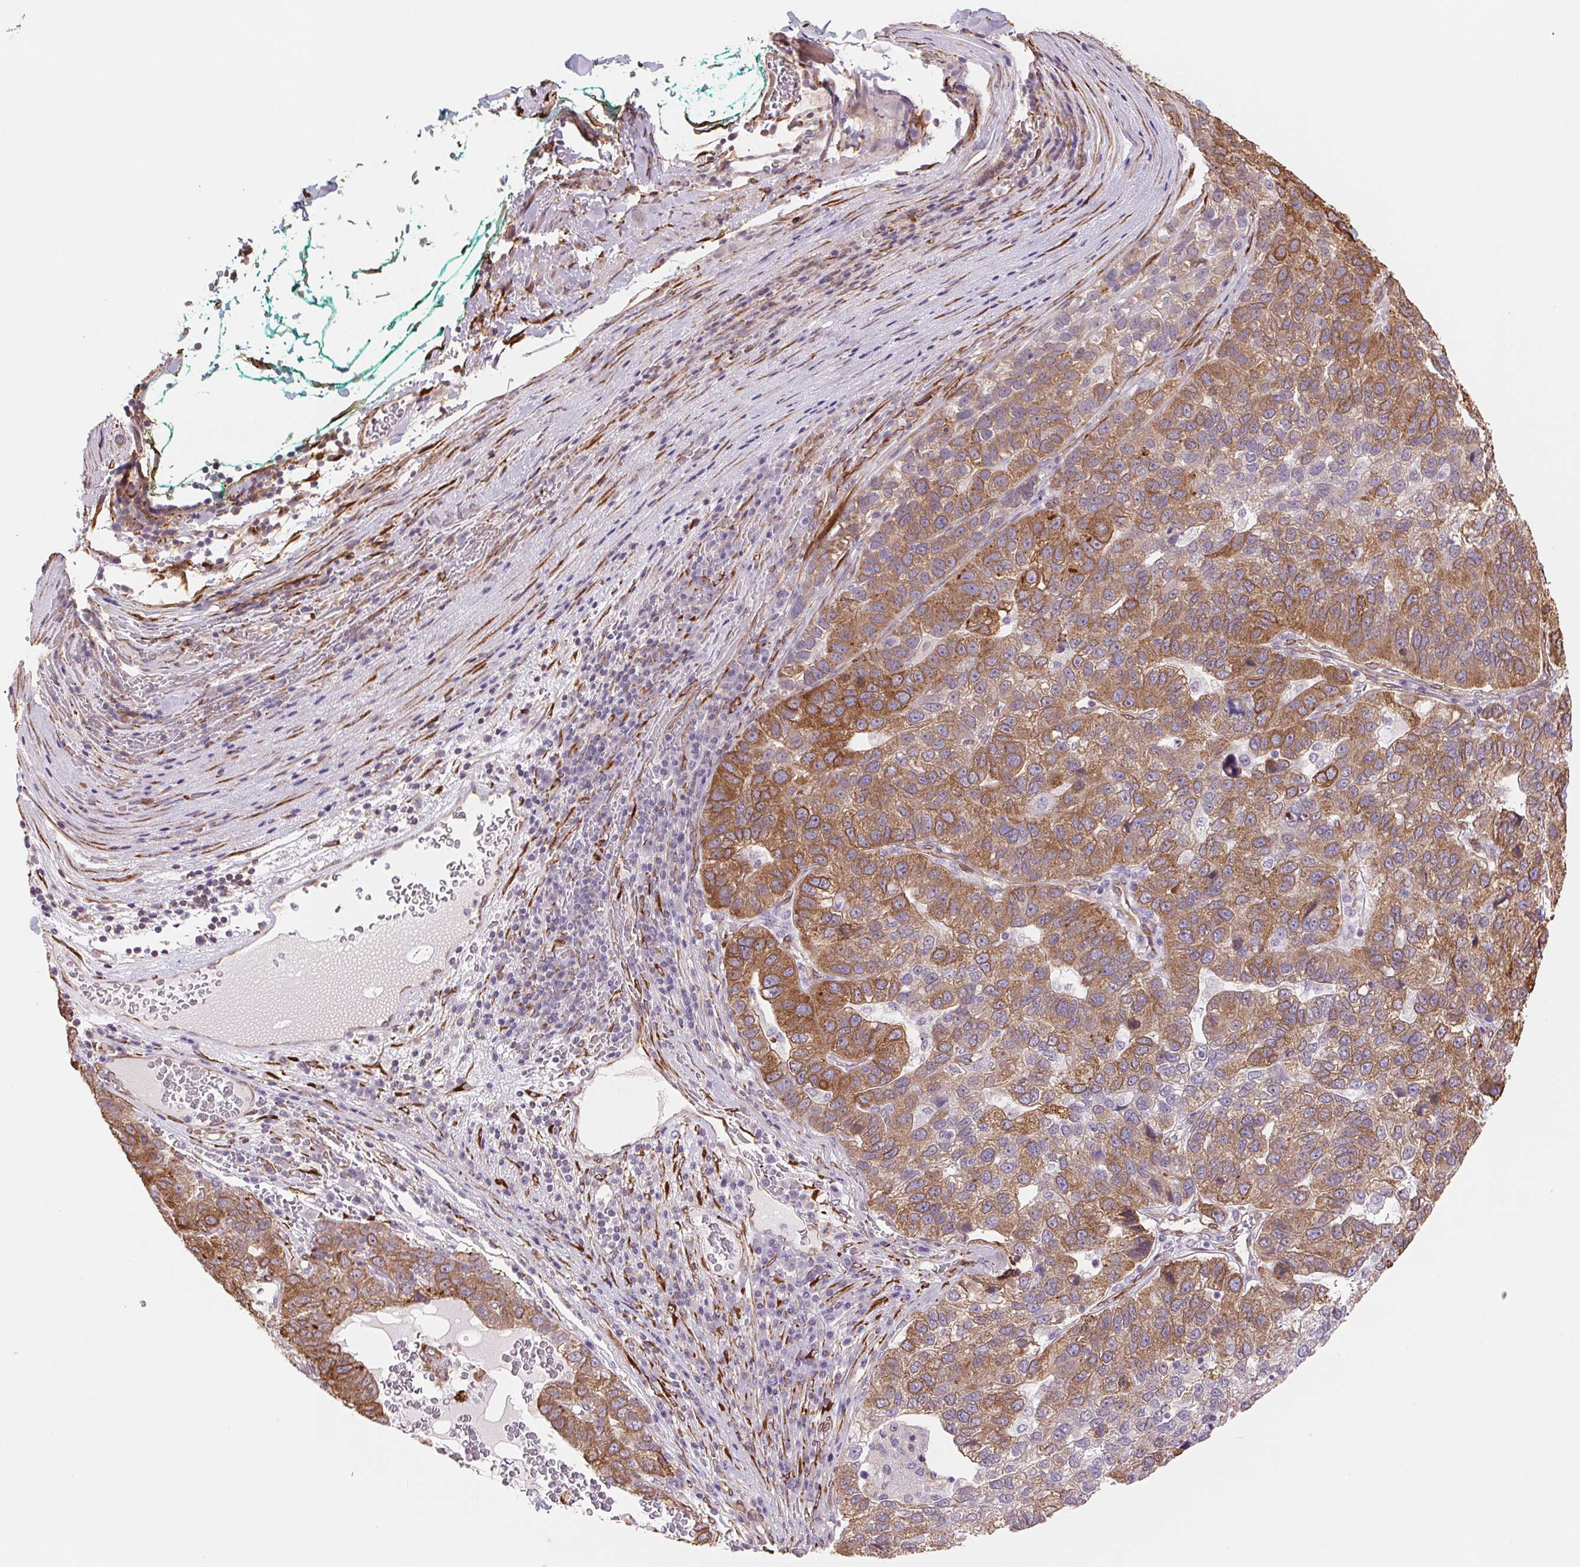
{"staining": {"intensity": "moderate", "quantity": "25%-75%", "location": "cytoplasmic/membranous"}, "tissue": "pancreatic cancer", "cell_type": "Tumor cells", "image_type": "cancer", "snomed": [{"axis": "morphology", "description": "Adenocarcinoma, NOS"}, {"axis": "topography", "description": "Pancreas"}], "caption": "Immunohistochemistry of human pancreatic adenocarcinoma shows medium levels of moderate cytoplasmic/membranous staining in approximately 25%-75% of tumor cells.", "gene": "FKBP10", "patient": {"sex": "female", "age": 61}}